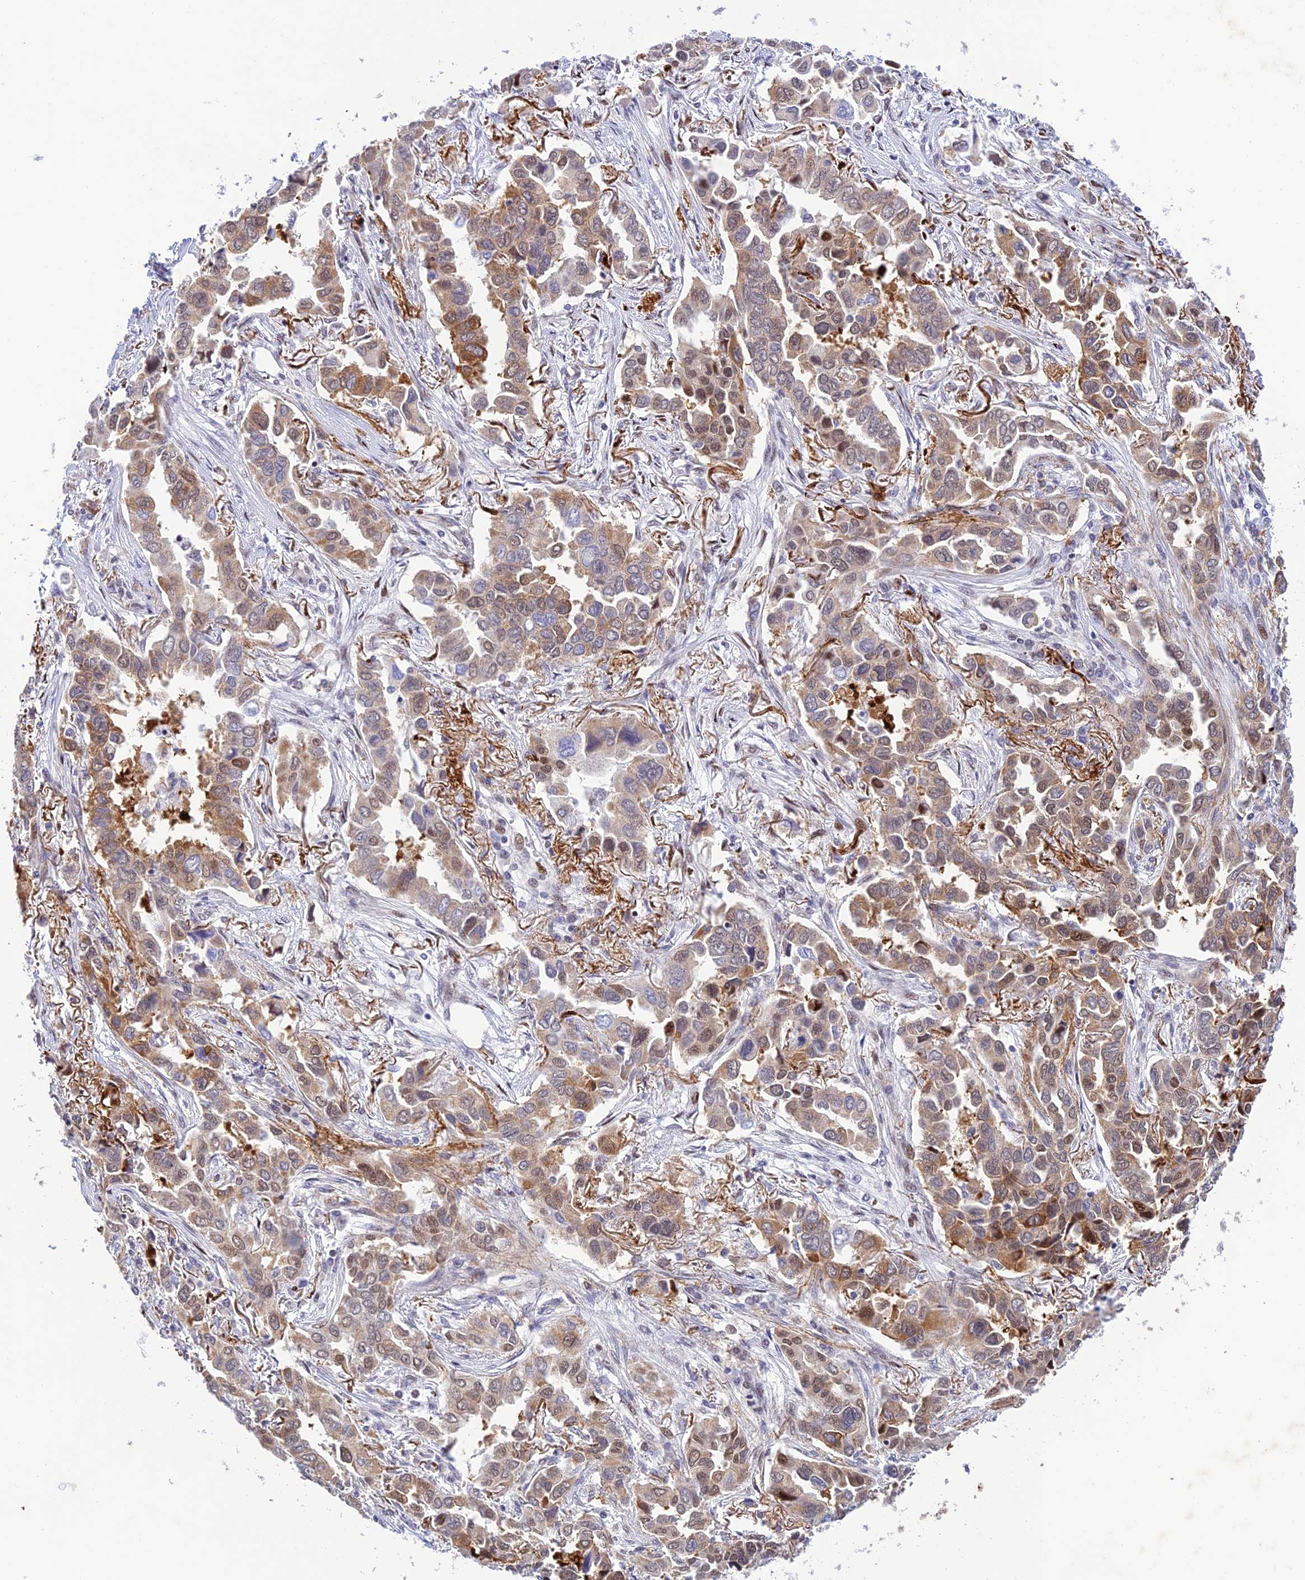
{"staining": {"intensity": "moderate", "quantity": "25%-75%", "location": "cytoplasmic/membranous"}, "tissue": "lung cancer", "cell_type": "Tumor cells", "image_type": "cancer", "snomed": [{"axis": "morphology", "description": "Adenocarcinoma, NOS"}, {"axis": "topography", "description": "Lung"}], "caption": "Moderate cytoplasmic/membranous protein positivity is appreciated in approximately 25%-75% of tumor cells in lung adenocarcinoma.", "gene": "WDR55", "patient": {"sex": "female", "age": 76}}